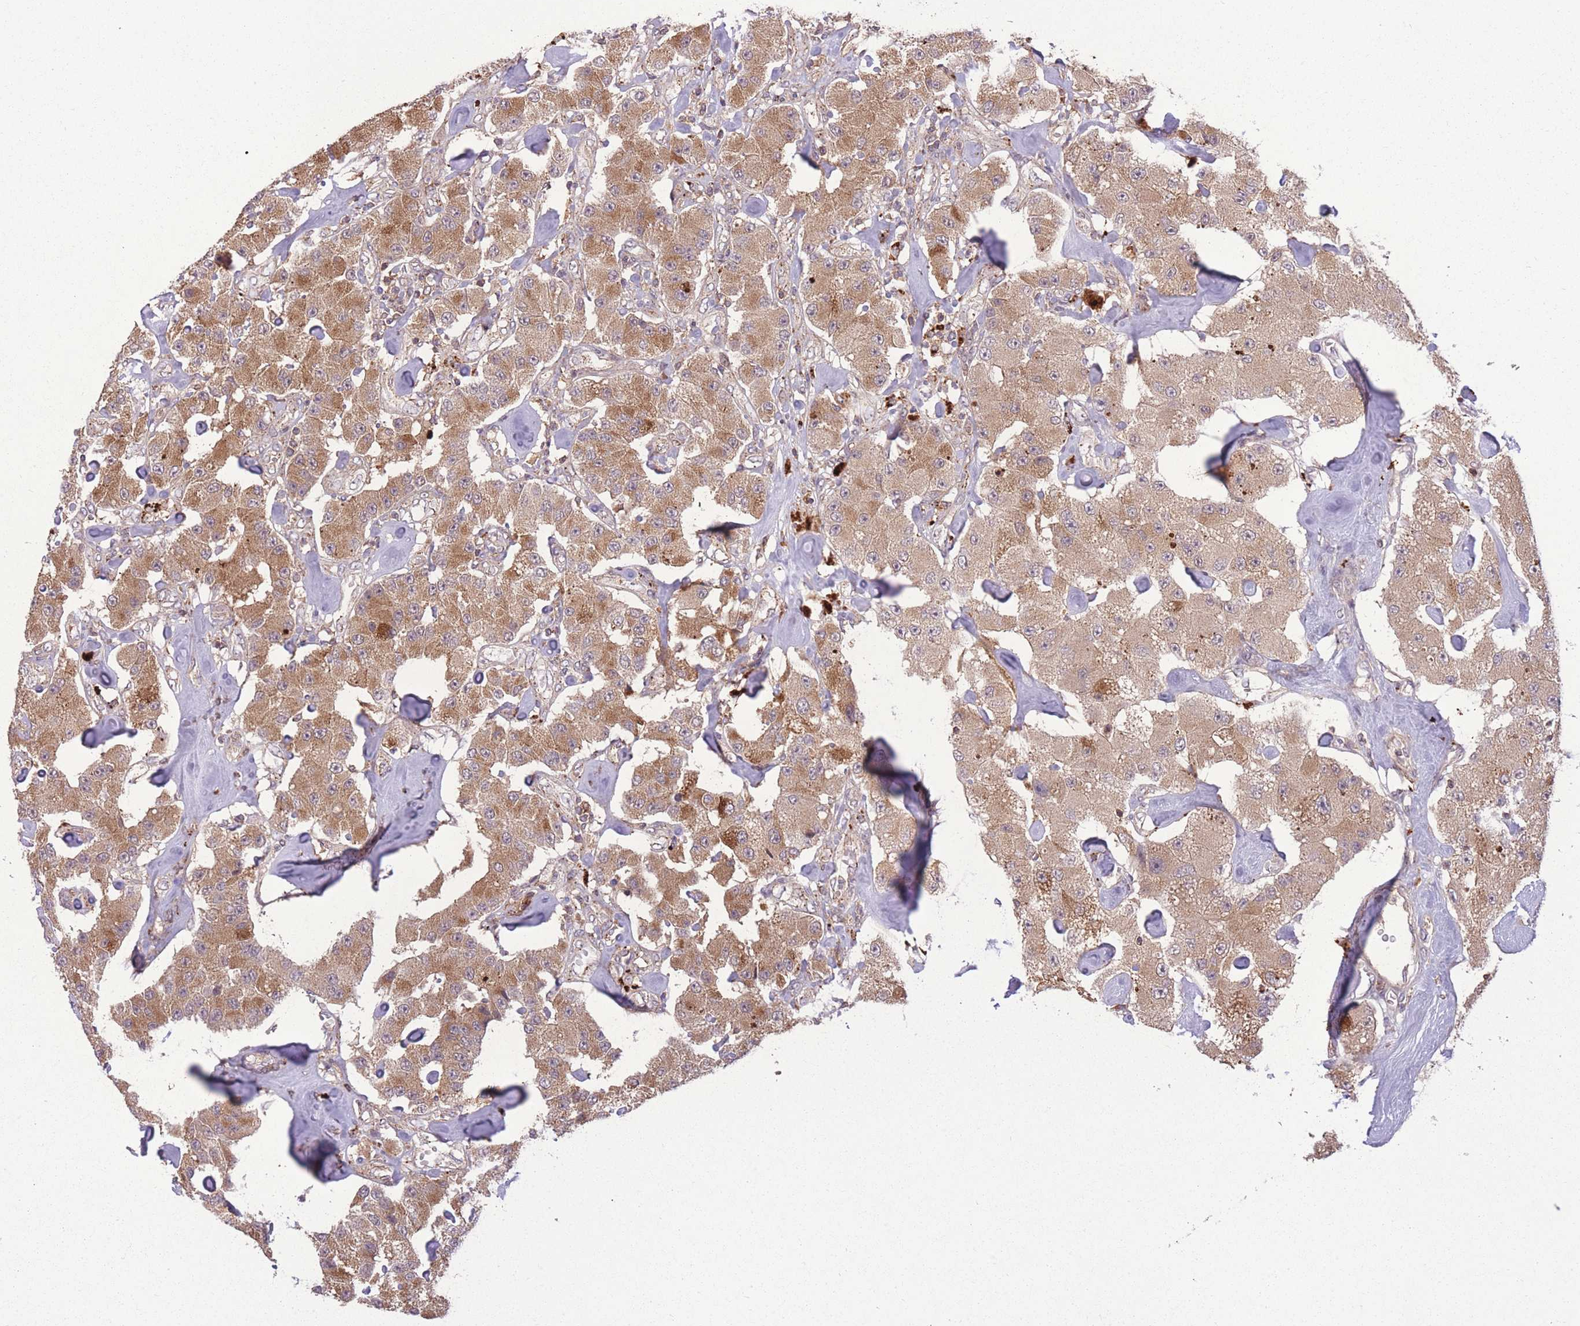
{"staining": {"intensity": "moderate", "quantity": ">75%", "location": "cytoplasmic/membranous"}, "tissue": "carcinoid", "cell_type": "Tumor cells", "image_type": "cancer", "snomed": [{"axis": "morphology", "description": "Carcinoid, malignant, NOS"}, {"axis": "topography", "description": "Pancreas"}], "caption": "The micrograph displays immunohistochemical staining of malignant carcinoid. There is moderate cytoplasmic/membranous expression is seen in approximately >75% of tumor cells.", "gene": "POLR3F", "patient": {"sex": "male", "age": 41}}